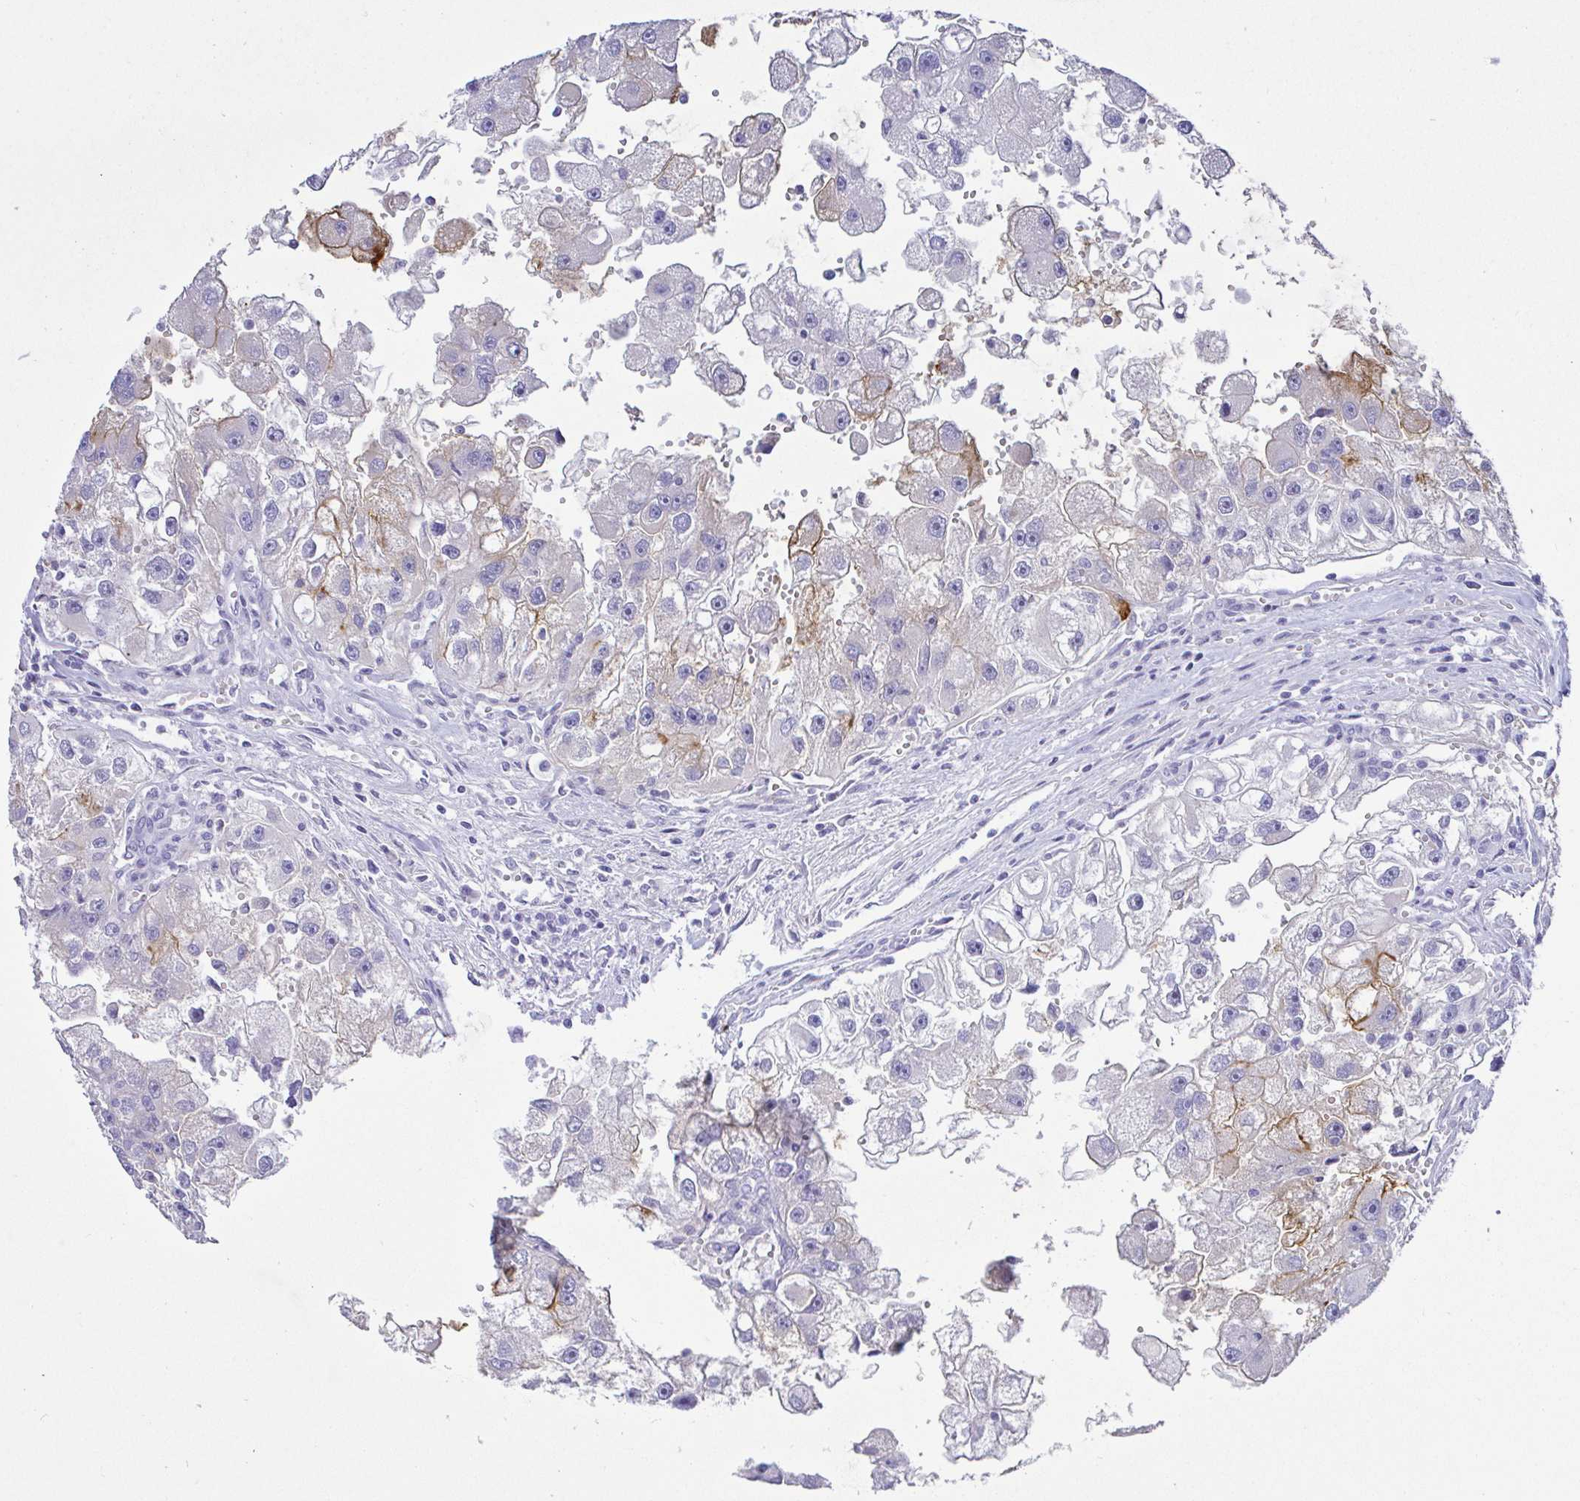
{"staining": {"intensity": "moderate", "quantity": "<25%", "location": "cytoplasmic/membranous"}, "tissue": "renal cancer", "cell_type": "Tumor cells", "image_type": "cancer", "snomed": [{"axis": "morphology", "description": "Adenocarcinoma, NOS"}, {"axis": "topography", "description": "Kidney"}], "caption": "Immunohistochemistry (IHC) (DAB) staining of renal adenocarcinoma demonstrates moderate cytoplasmic/membranous protein positivity in approximately <25% of tumor cells.", "gene": "SAA4", "patient": {"sex": "male", "age": 63}}